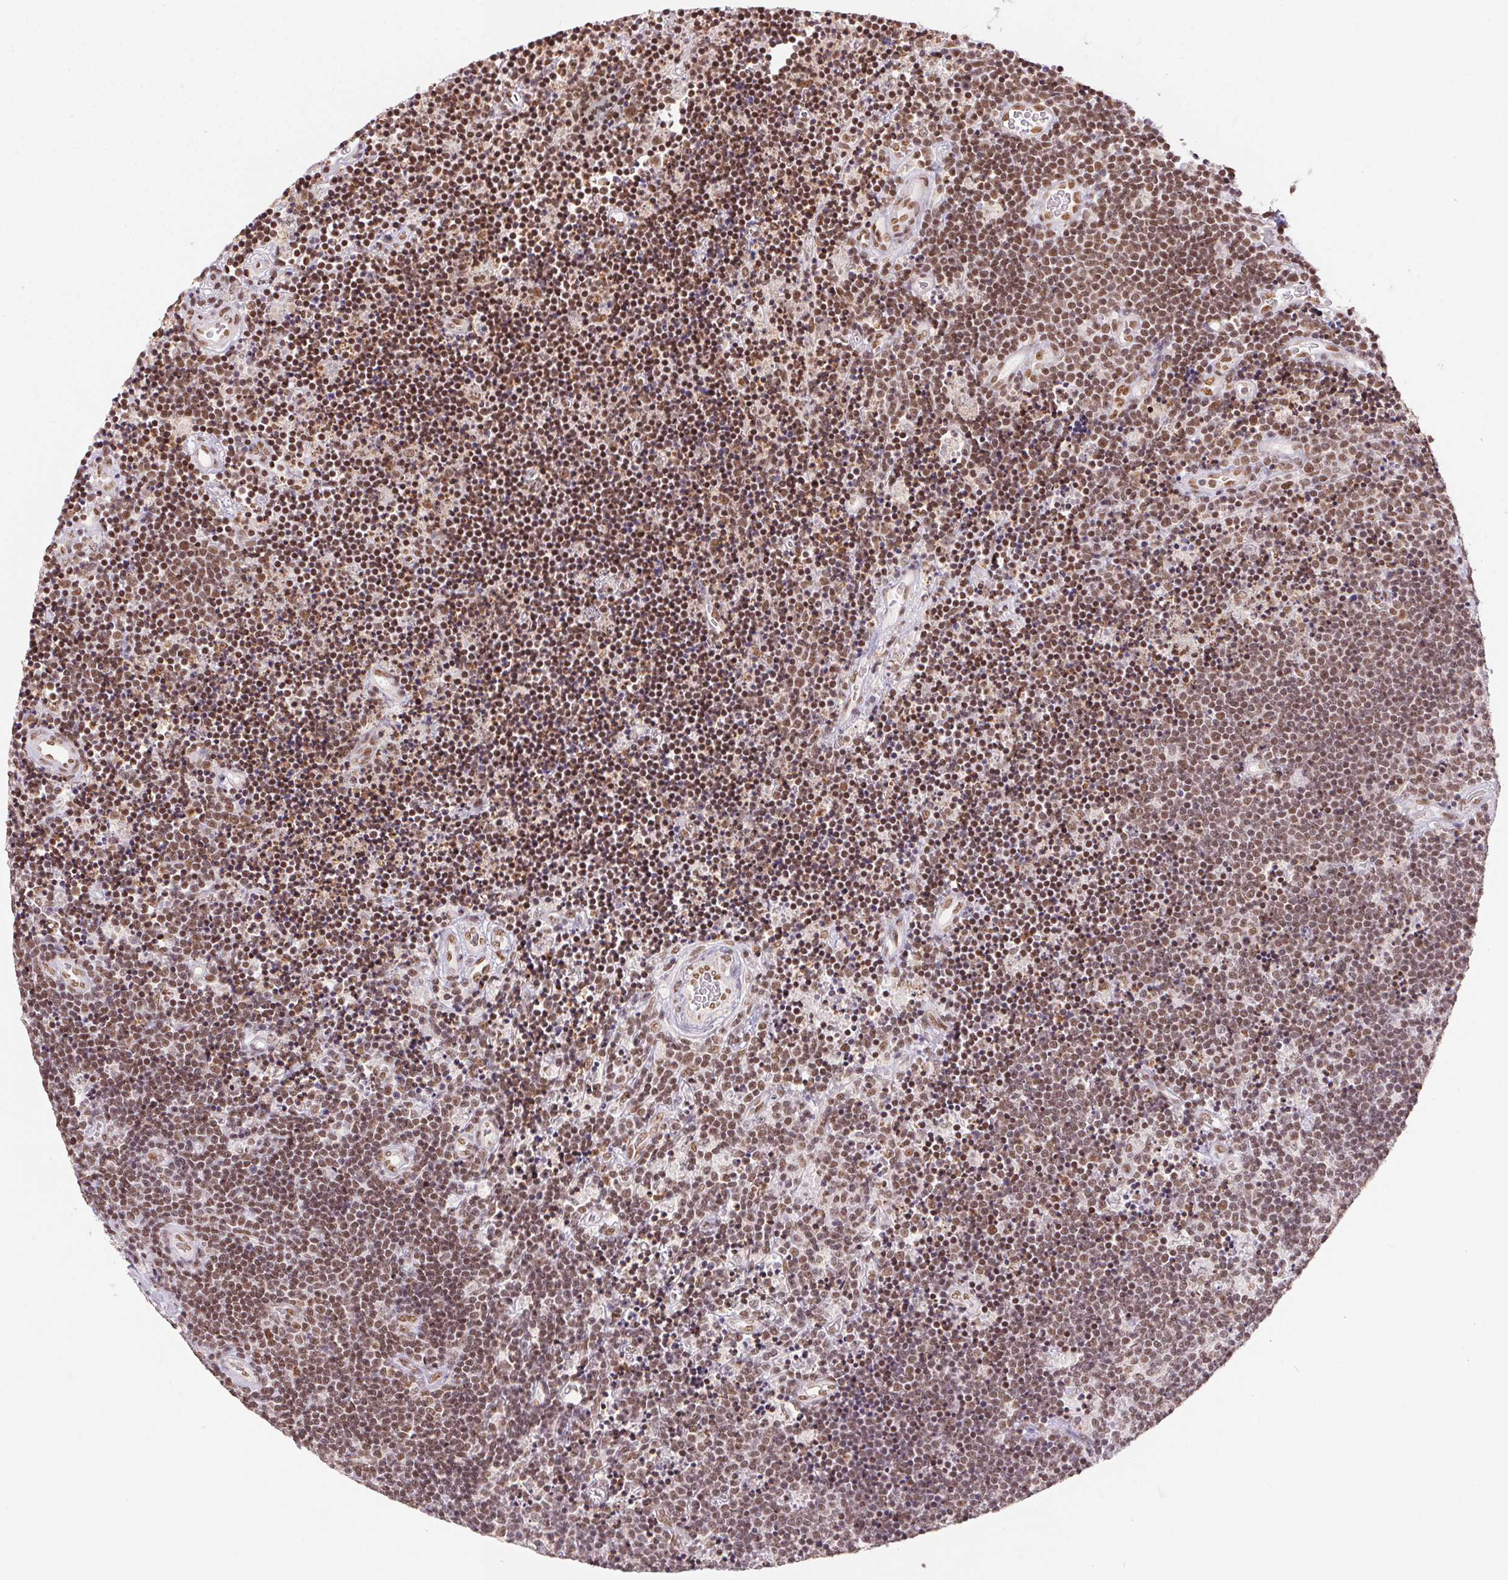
{"staining": {"intensity": "moderate", "quantity": ">75%", "location": "nuclear"}, "tissue": "lymphoma", "cell_type": "Tumor cells", "image_type": "cancer", "snomed": [{"axis": "morphology", "description": "Malignant lymphoma, non-Hodgkin's type, Low grade"}, {"axis": "topography", "description": "Brain"}], "caption": "Lymphoma stained with a brown dye demonstrates moderate nuclear positive staining in about >75% of tumor cells.", "gene": "NFE2L1", "patient": {"sex": "female", "age": 66}}